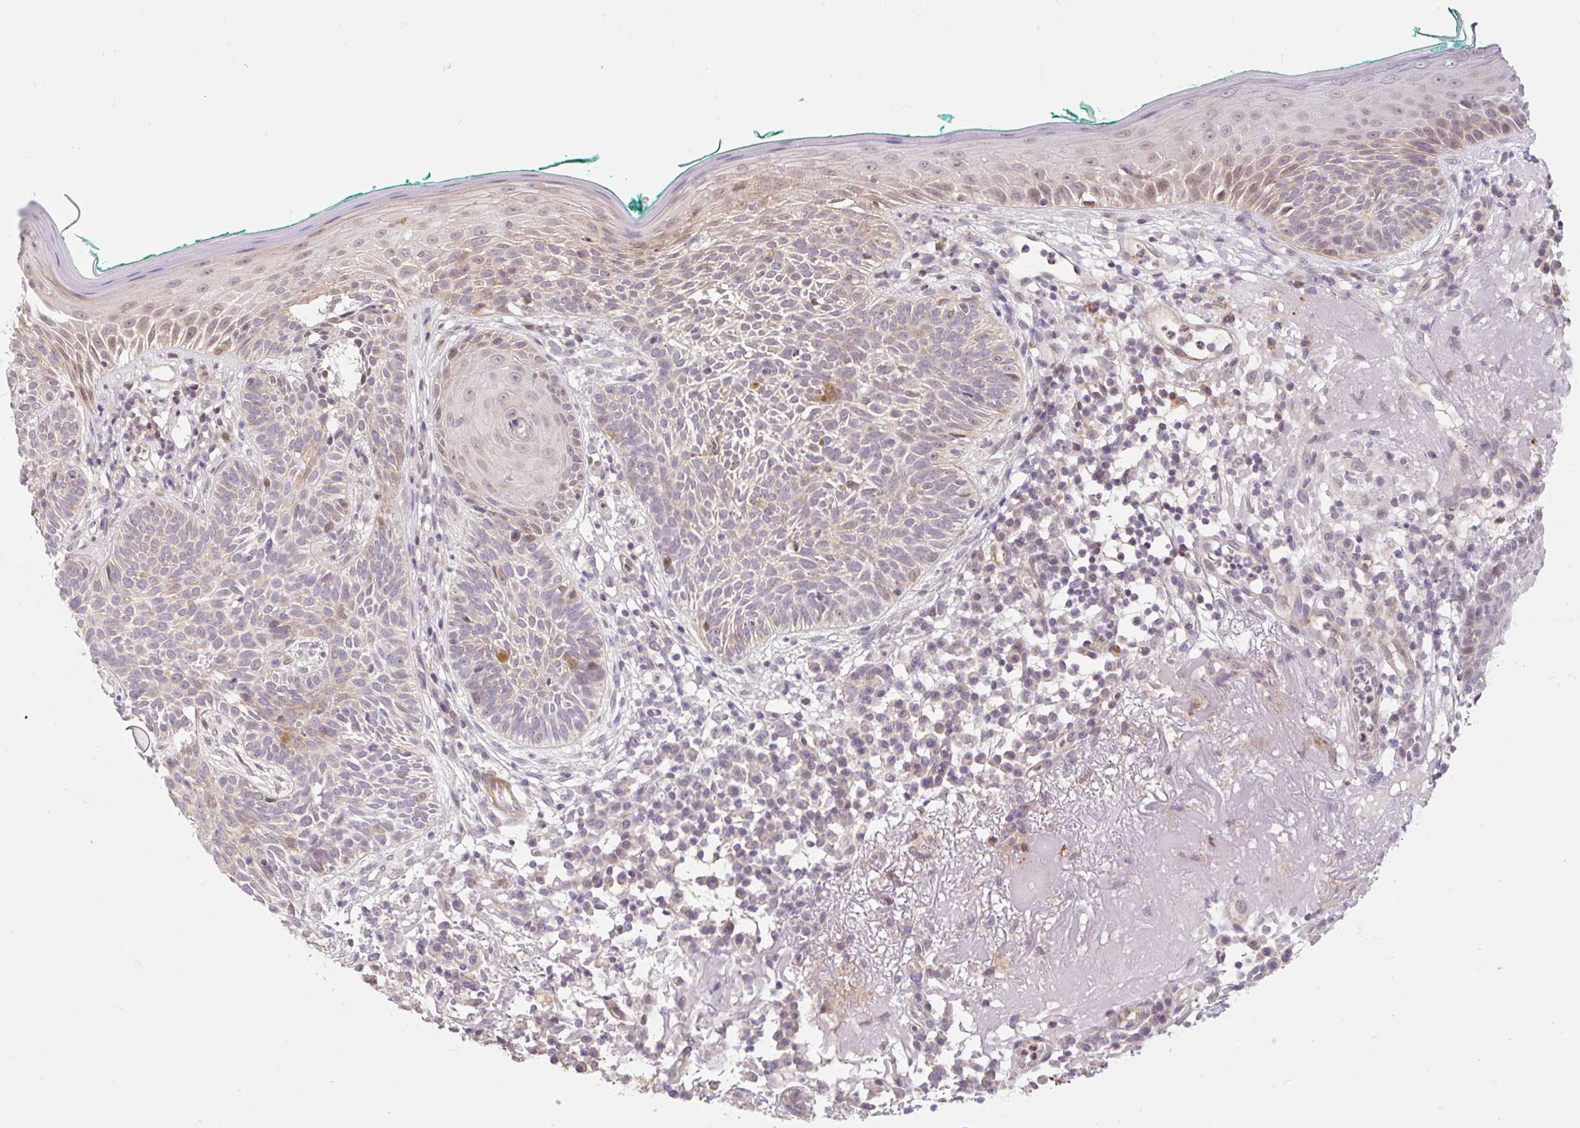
{"staining": {"intensity": "negative", "quantity": "none", "location": "none"}, "tissue": "skin cancer", "cell_type": "Tumor cells", "image_type": "cancer", "snomed": [{"axis": "morphology", "description": "Basal cell carcinoma"}, {"axis": "topography", "description": "Skin"}], "caption": "Basal cell carcinoma (skin) stained for a protein using IHC demonstrates no staining tumor cells.", "gene": "EMC10", "patient": {"sex": "male", "age": 68}}